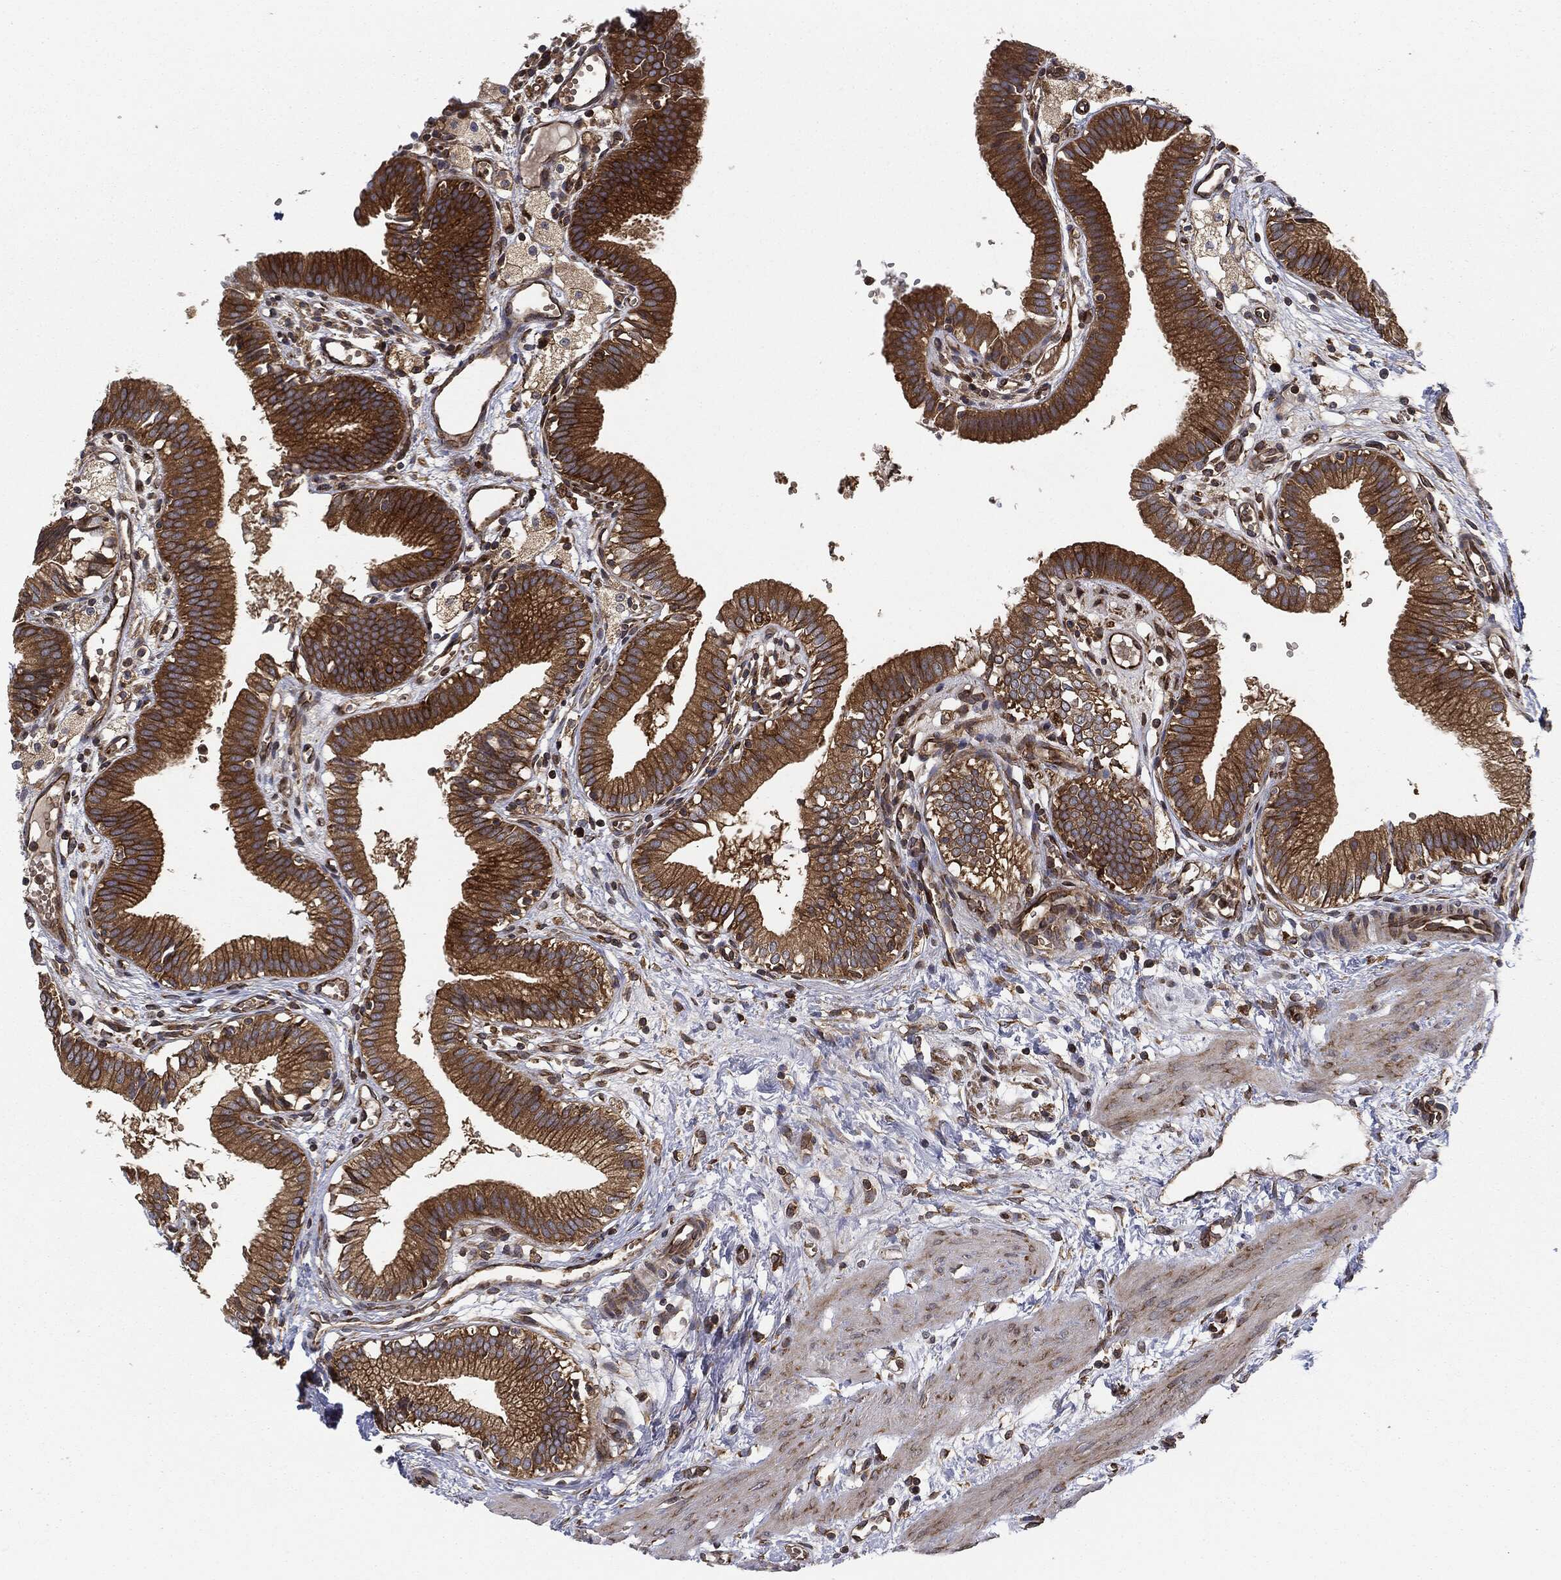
{"staining": {"intensity": "strong", "quantity": ">75%", "location": "cytoplasmic/membranous"}, "tissue": "gallbladder", "cell_type": "Glandular cells", "image_type": "normal", "snomed": [{"axis": "morphology", "description": "Normal tissue, NOS"}, {"axis": "topography", "description": "Gallbladder"}], "caption": "Approximately >75% of glandular cells in normal gallbladder reveal strong cytoplasmic/membranous protein staining as visualized by brown immunohistochemical staining.", "gene": "EIF2AK2", "patient": {"sex": "female", "age": 24}}